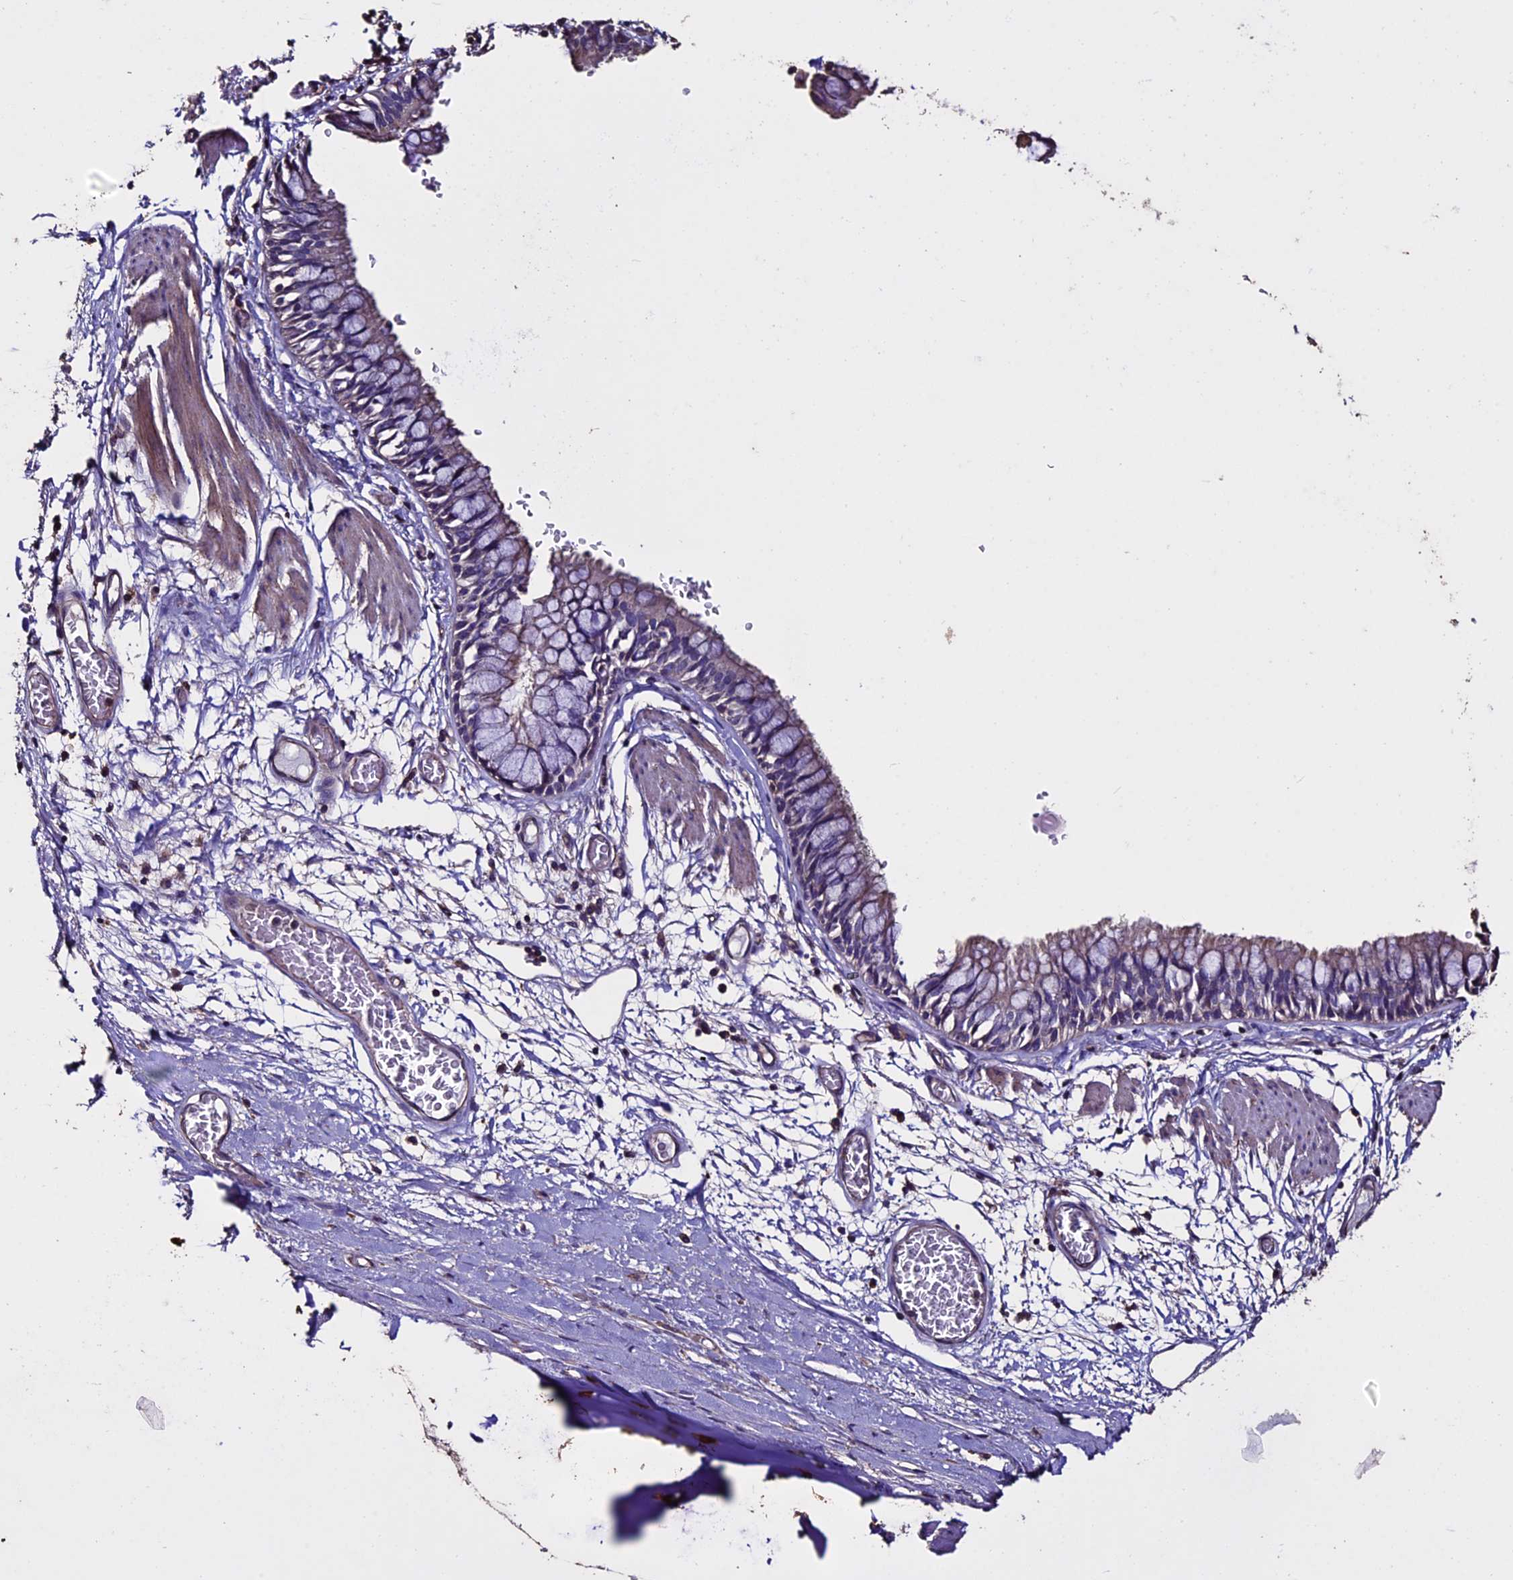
{"staining": {"intensity": "negative", "quantity": "none", "location": "none"}, "tissue": "bronchus", "cell_type": "Respiratory epithelial cells", "image_type": "normal", "snomed": [{"axis": "morphology", "description": "Normal tissue, NOS"}, {"axis": "topography", "description": "Cartilage tissue"}, {"axis": "topography", "description": "Bronchus"}], "caption": "Micrograph shows no significant protein positivity in respiratory epithelial cells of normal bronchus.", "gene": "USB1", "patient": {"sex": "female", "age": 36}}